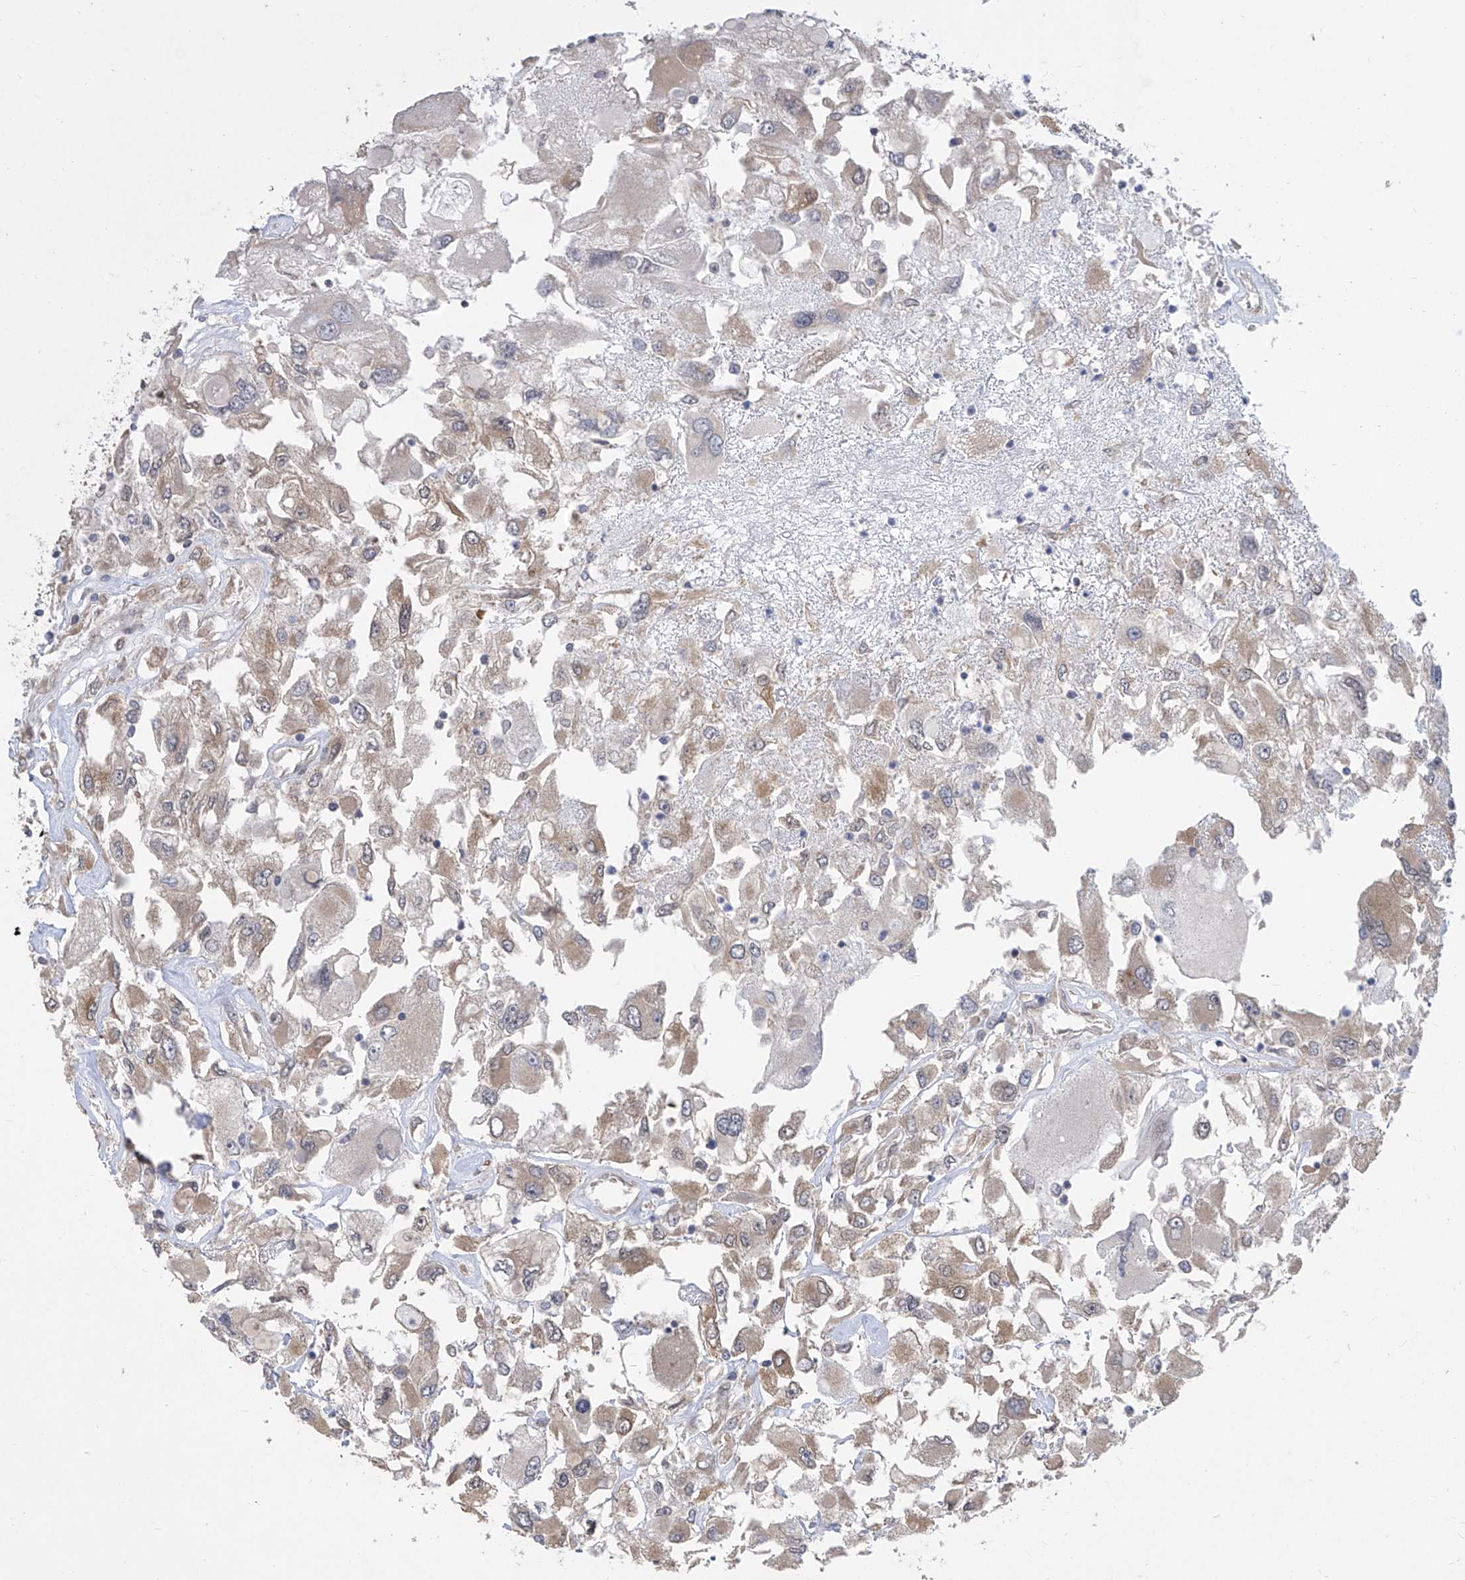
{"staining": {"intensity": "moderate", "quantity": "25%-75%", "location": "cytoplasmic/membranous"}, "tissue": "renal cancer", "cell_type": "Tumor cells", "image_type": "cancer", "snomed": [{"axis": "morphology", "description": "Adenocarcinoma, NOS"}, {"axis": "topography", "description": "Kidney"}], "caption": "Immunohistochemical staining of human renal cancer displays medium levels of moderate cytoplasmic/membranous protein expression in approximately 25%-75% of tumor cells. (DAB IHC with brightfield microscopy, high magnification).", "gene": "CETN2", "patient": {"sex": "female", "age": 52}}